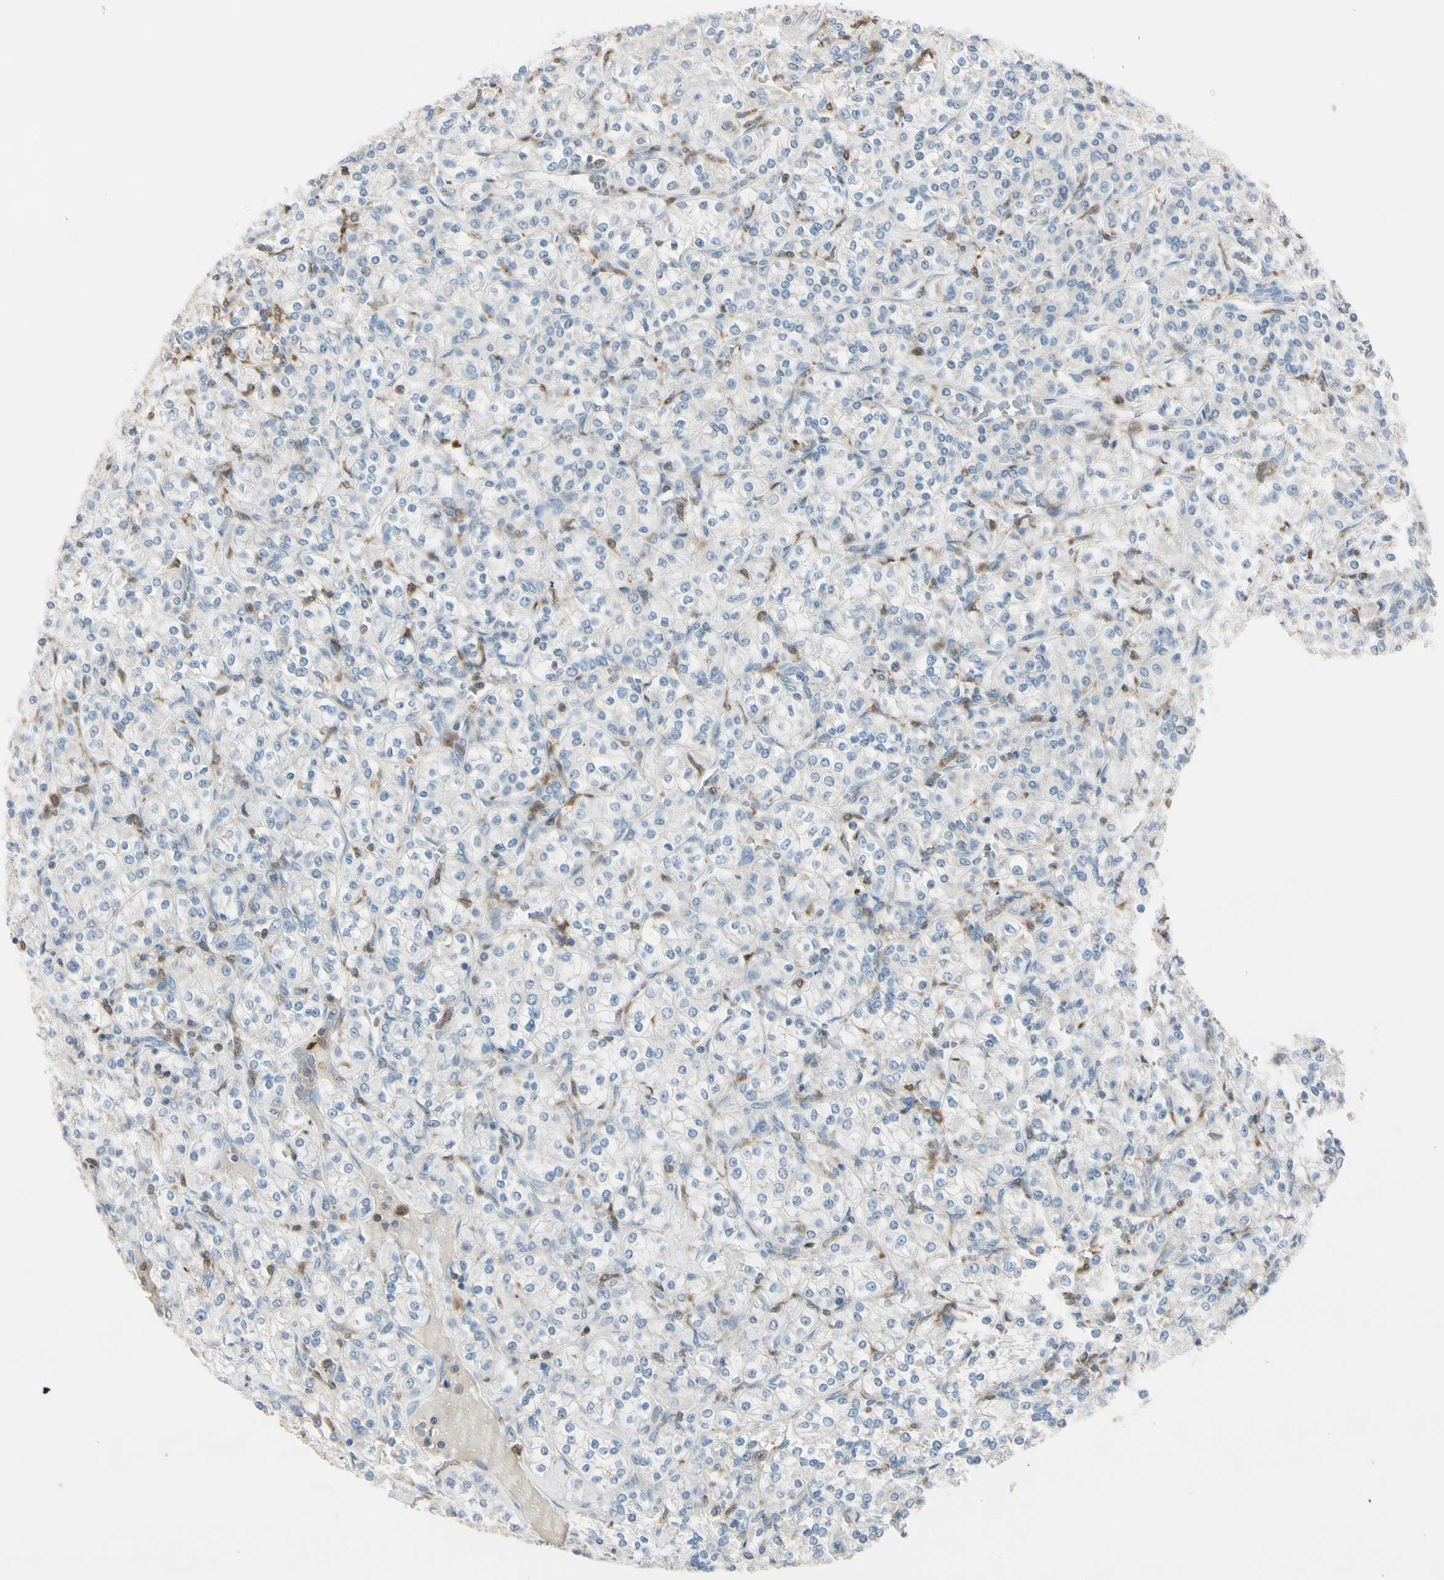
{"staining": {"intensity": "negative", "quantity": "none", "location": "none"}, "tissue": "renal cancer", "cell_type": "Tumor cells", "image_type": "cancer", "snomed": [{"axis": "morphology", "description": "Adenocarcinoma, NOS"}, {"axis": "topography", "description": "Kidney"}], "caption": "IHC of human renal cancer (adenocarcinoma) displays no expression in tumor cells. (DAB immunohistochemistry with hematoxylin counter stain).", "gene": "CYRIB", "patient": {"sex": "male", "age": 77}}